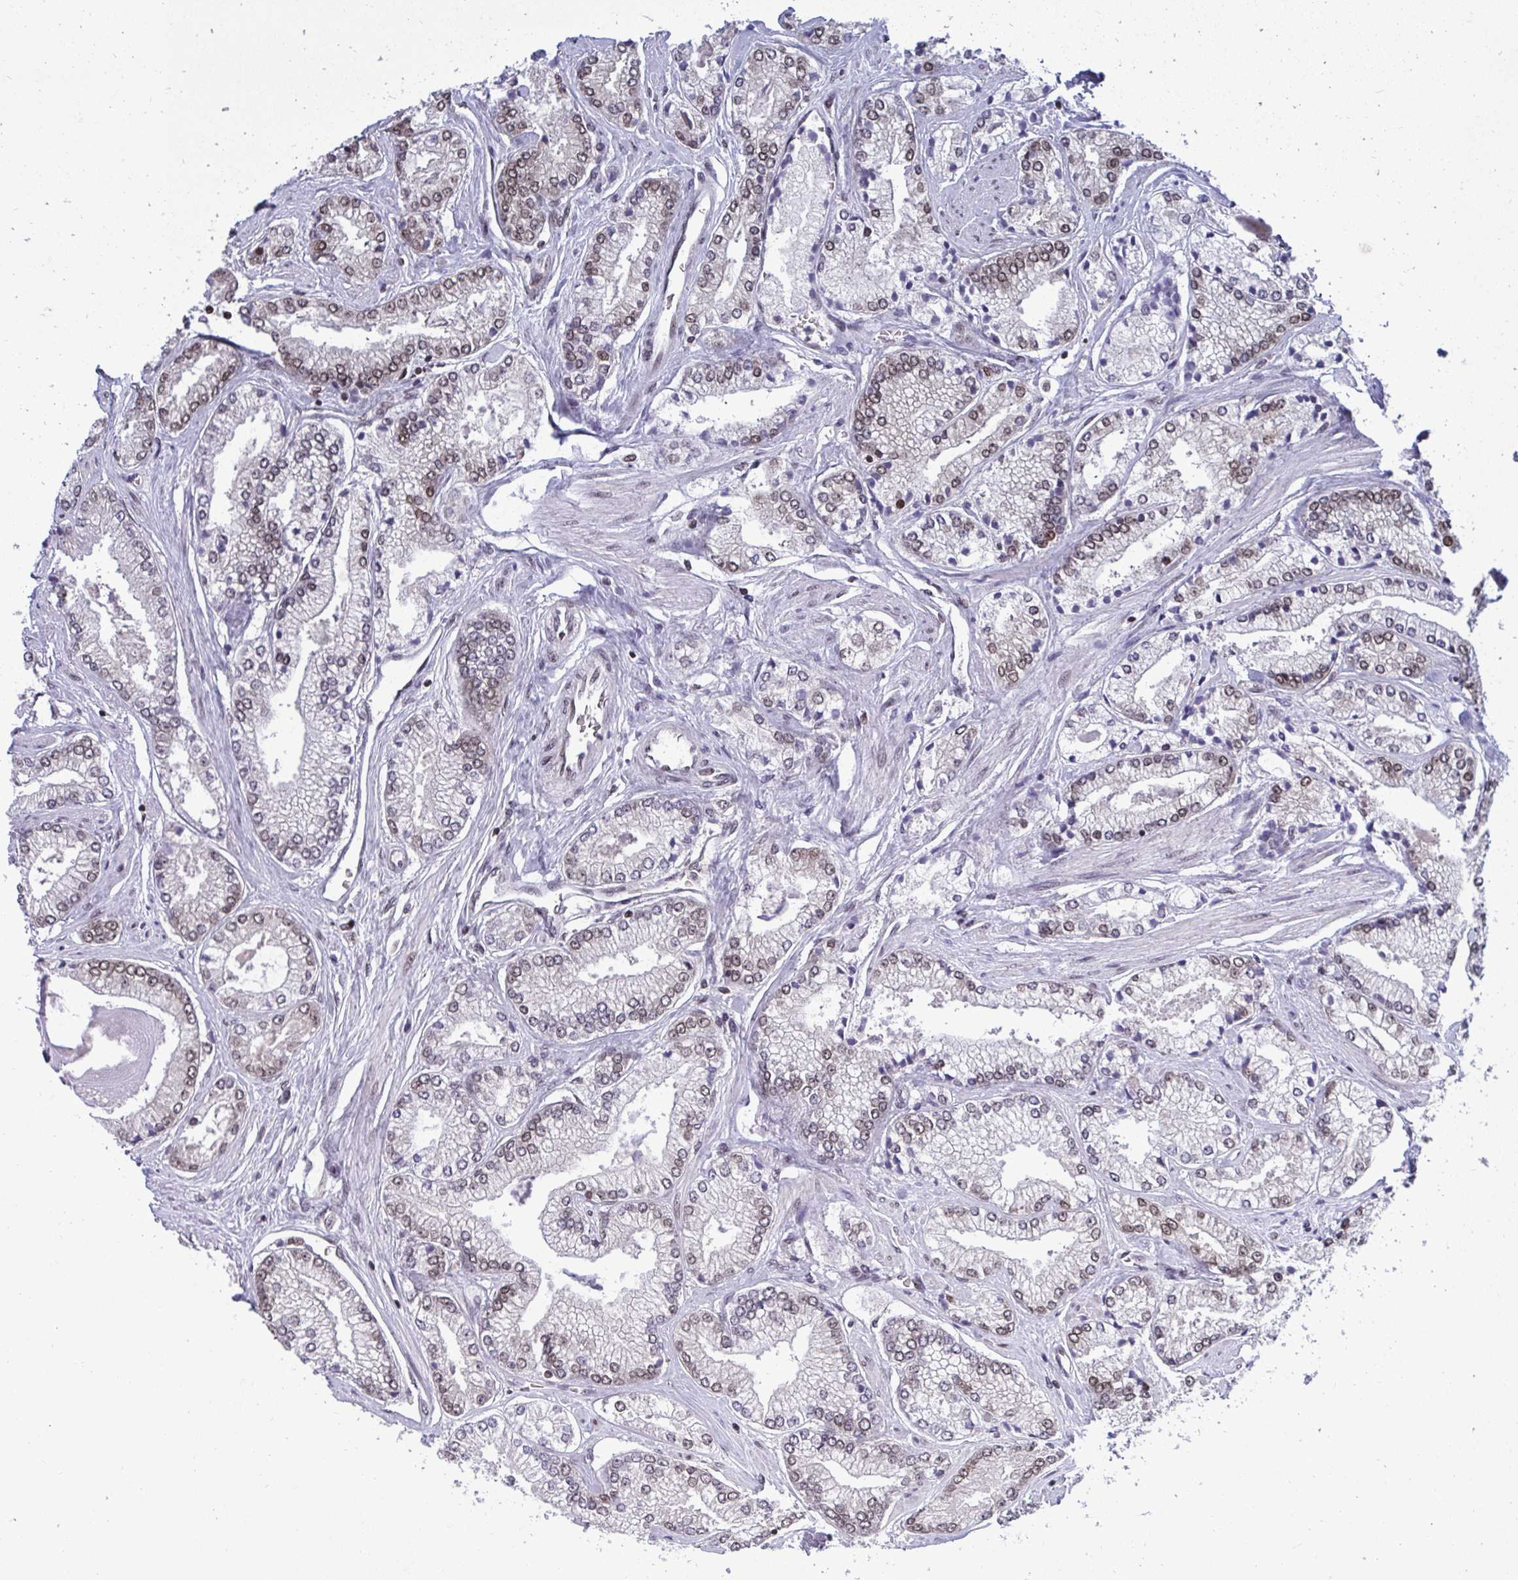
{"staining": {"intensity": "weak", "quantity": "<25%", "location": "nuclear"}, "tissue": "prostate cancer", "cell_type": "Tumor cells", "image_type": "cancer", "snomed": [{"axis": "morphology", "description": "Adenocarcinoma, Low grade"}, {"axis": "topography", "description": "Prostate"}], "caption": "An image of human prostate cancer is negative for staining in tumor cells.", "gene": "JPT1", "patient": {"sex": "male", "age": 67}}